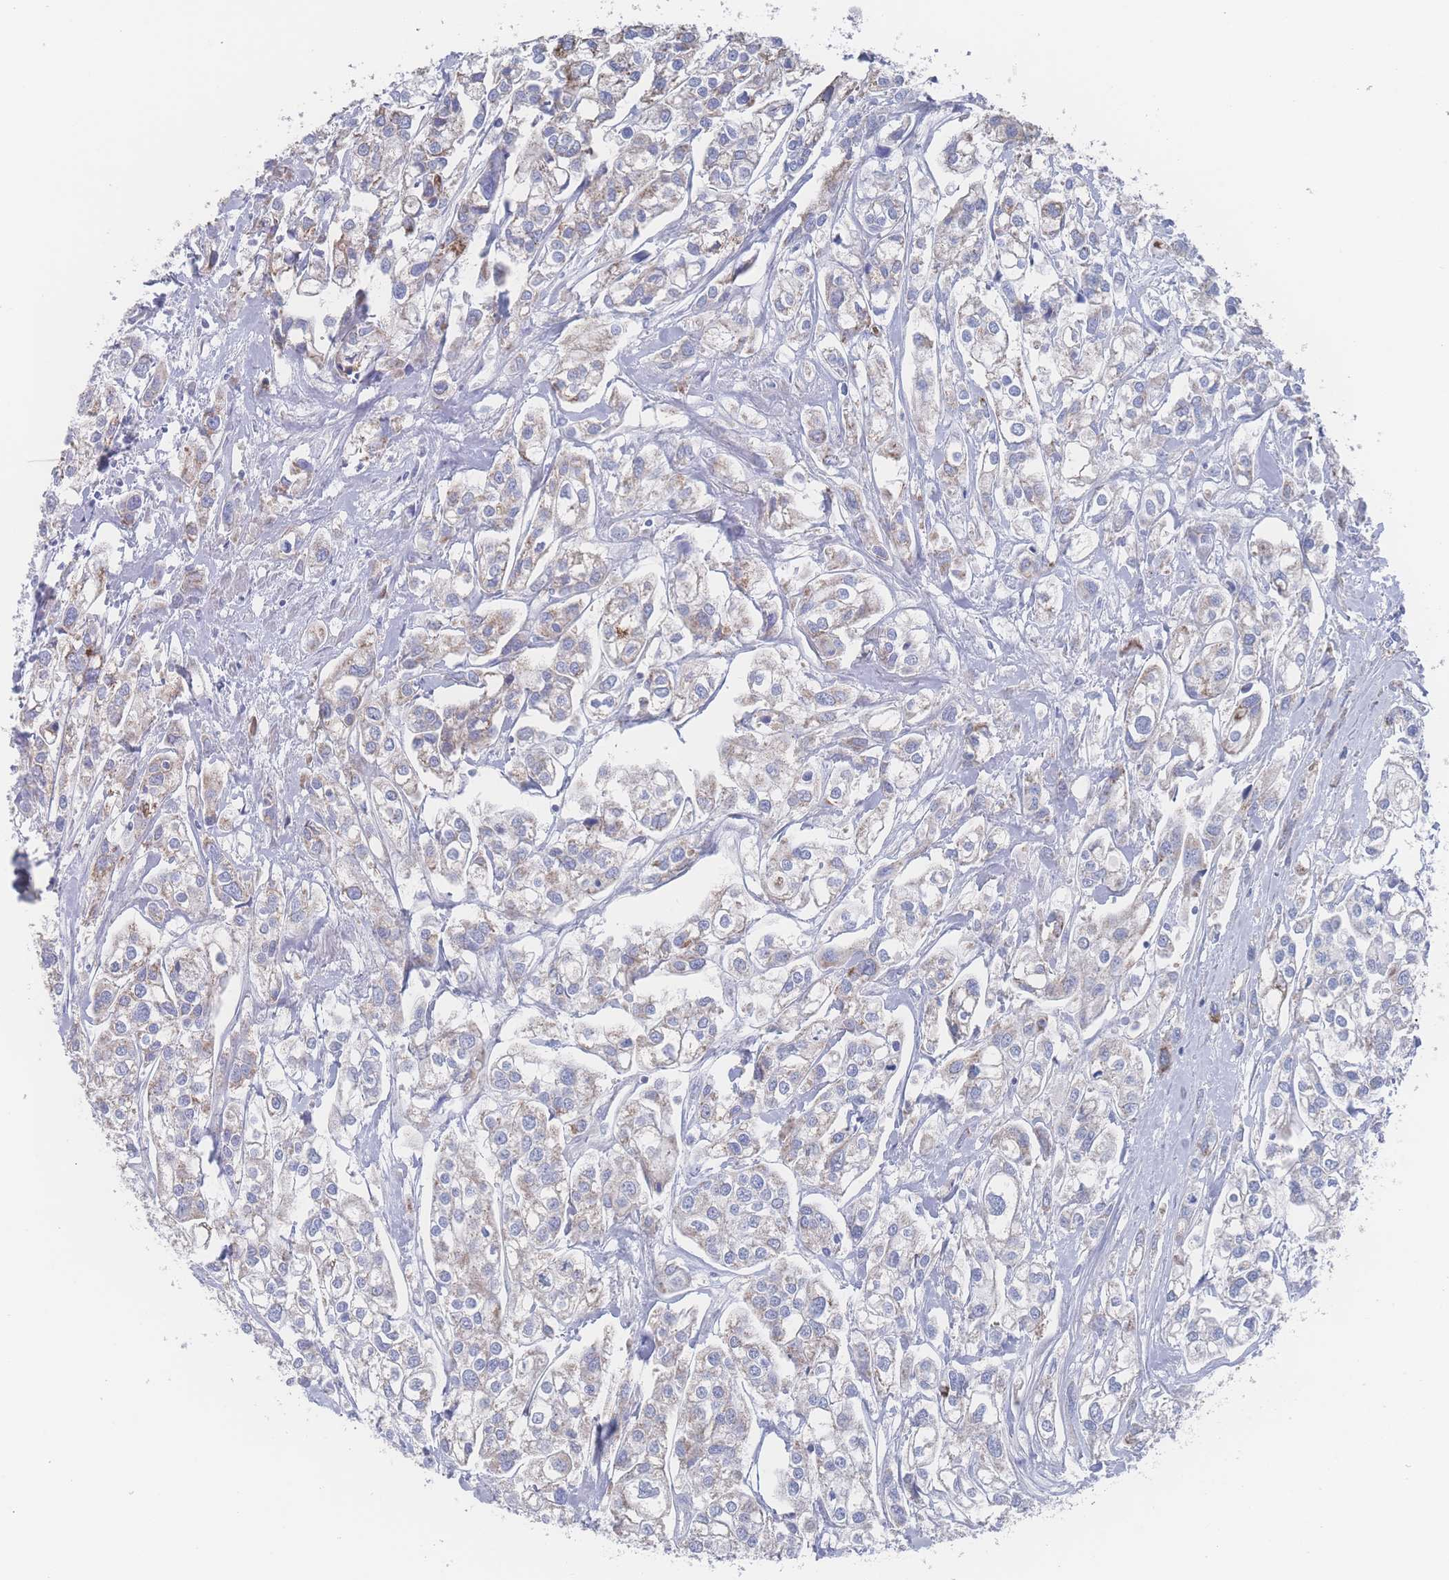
{"staining": {"intensity": "moderate", "quantity": "25%-75%", "location": "cytoplasmic/membranous"}, "tissue": "urothelial cancer", "cell_type": "Tumor cells", "image_type": "cancer", "snomed": [{"axis": "morphology", "description": "Urothelial carcinoma, High grade"}, {"axis": "topography", "description": "Urinary bladder"}], "caption": "IHC histopathology image of urothelial cancer stained for a protein (brown), which demonstrates medium levels of moderate cytoplasmic/membranous positivity in about 25%-75% of tumor cells.", "gene": "SNPH", "patient": {"sex": "male", "age": 67}}